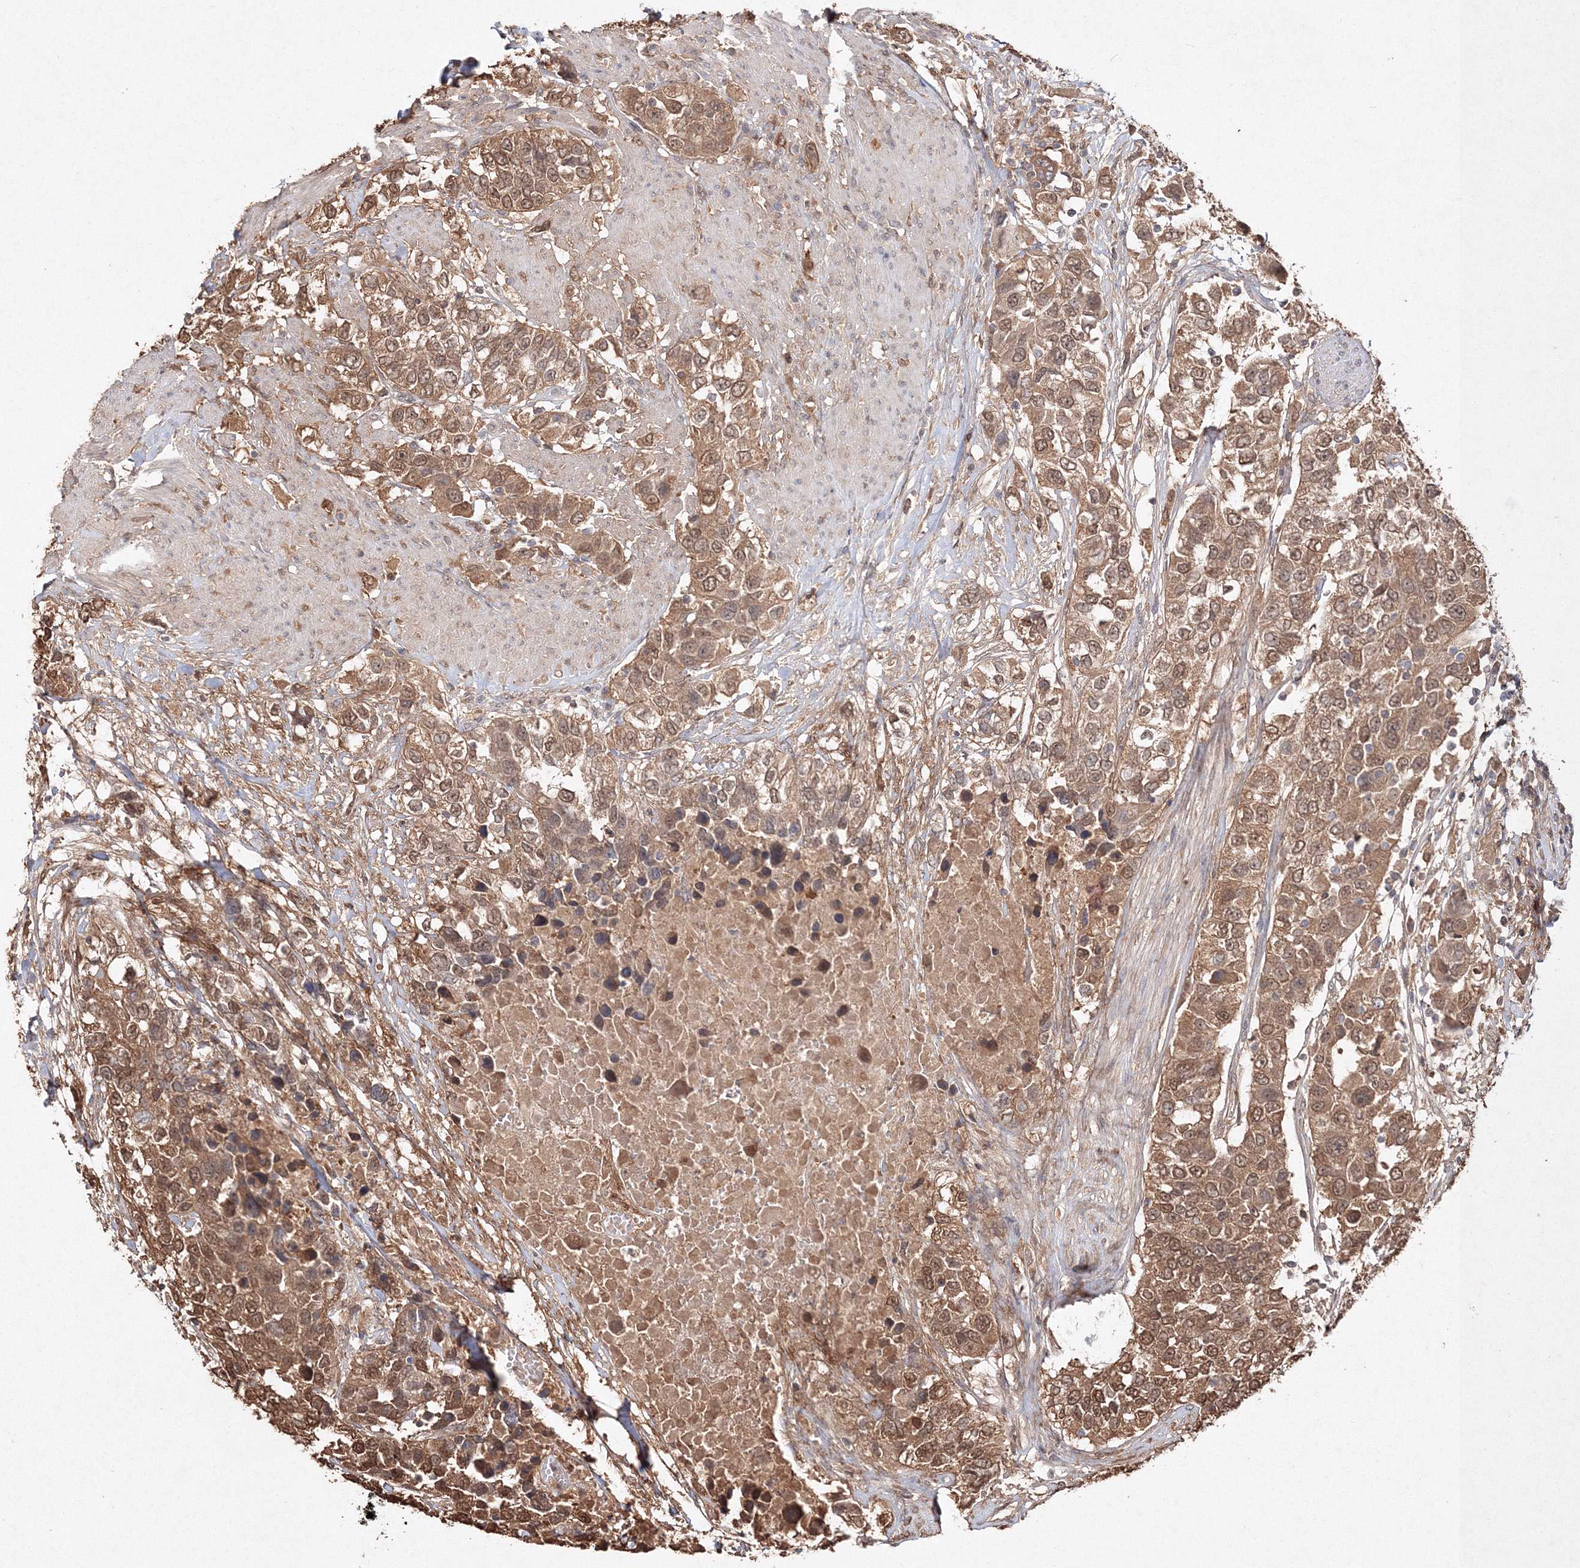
{"staining": {"intensity": "moderate", "quantity": ">75%", "location": "cytoplasmic/membranous,nuclear"}, "tissue": "urothelial cancer", "cell_type": "Tumor cells", "image_type": "cancer", "snomed": [{"axis": "morphology", "description": "Urothelial carcinoma, High grade"}, {"axis": "topography", "description": "Urinary bladder"}], "caption": "This is an image of immunohistochemistry staining of urothelial cancer, which shows moderate expression in the cytoplasmic/membranous and nuclear of tumor cells.", "gene": "S100A11", "patient": {"sex": "female", "age": 80}}